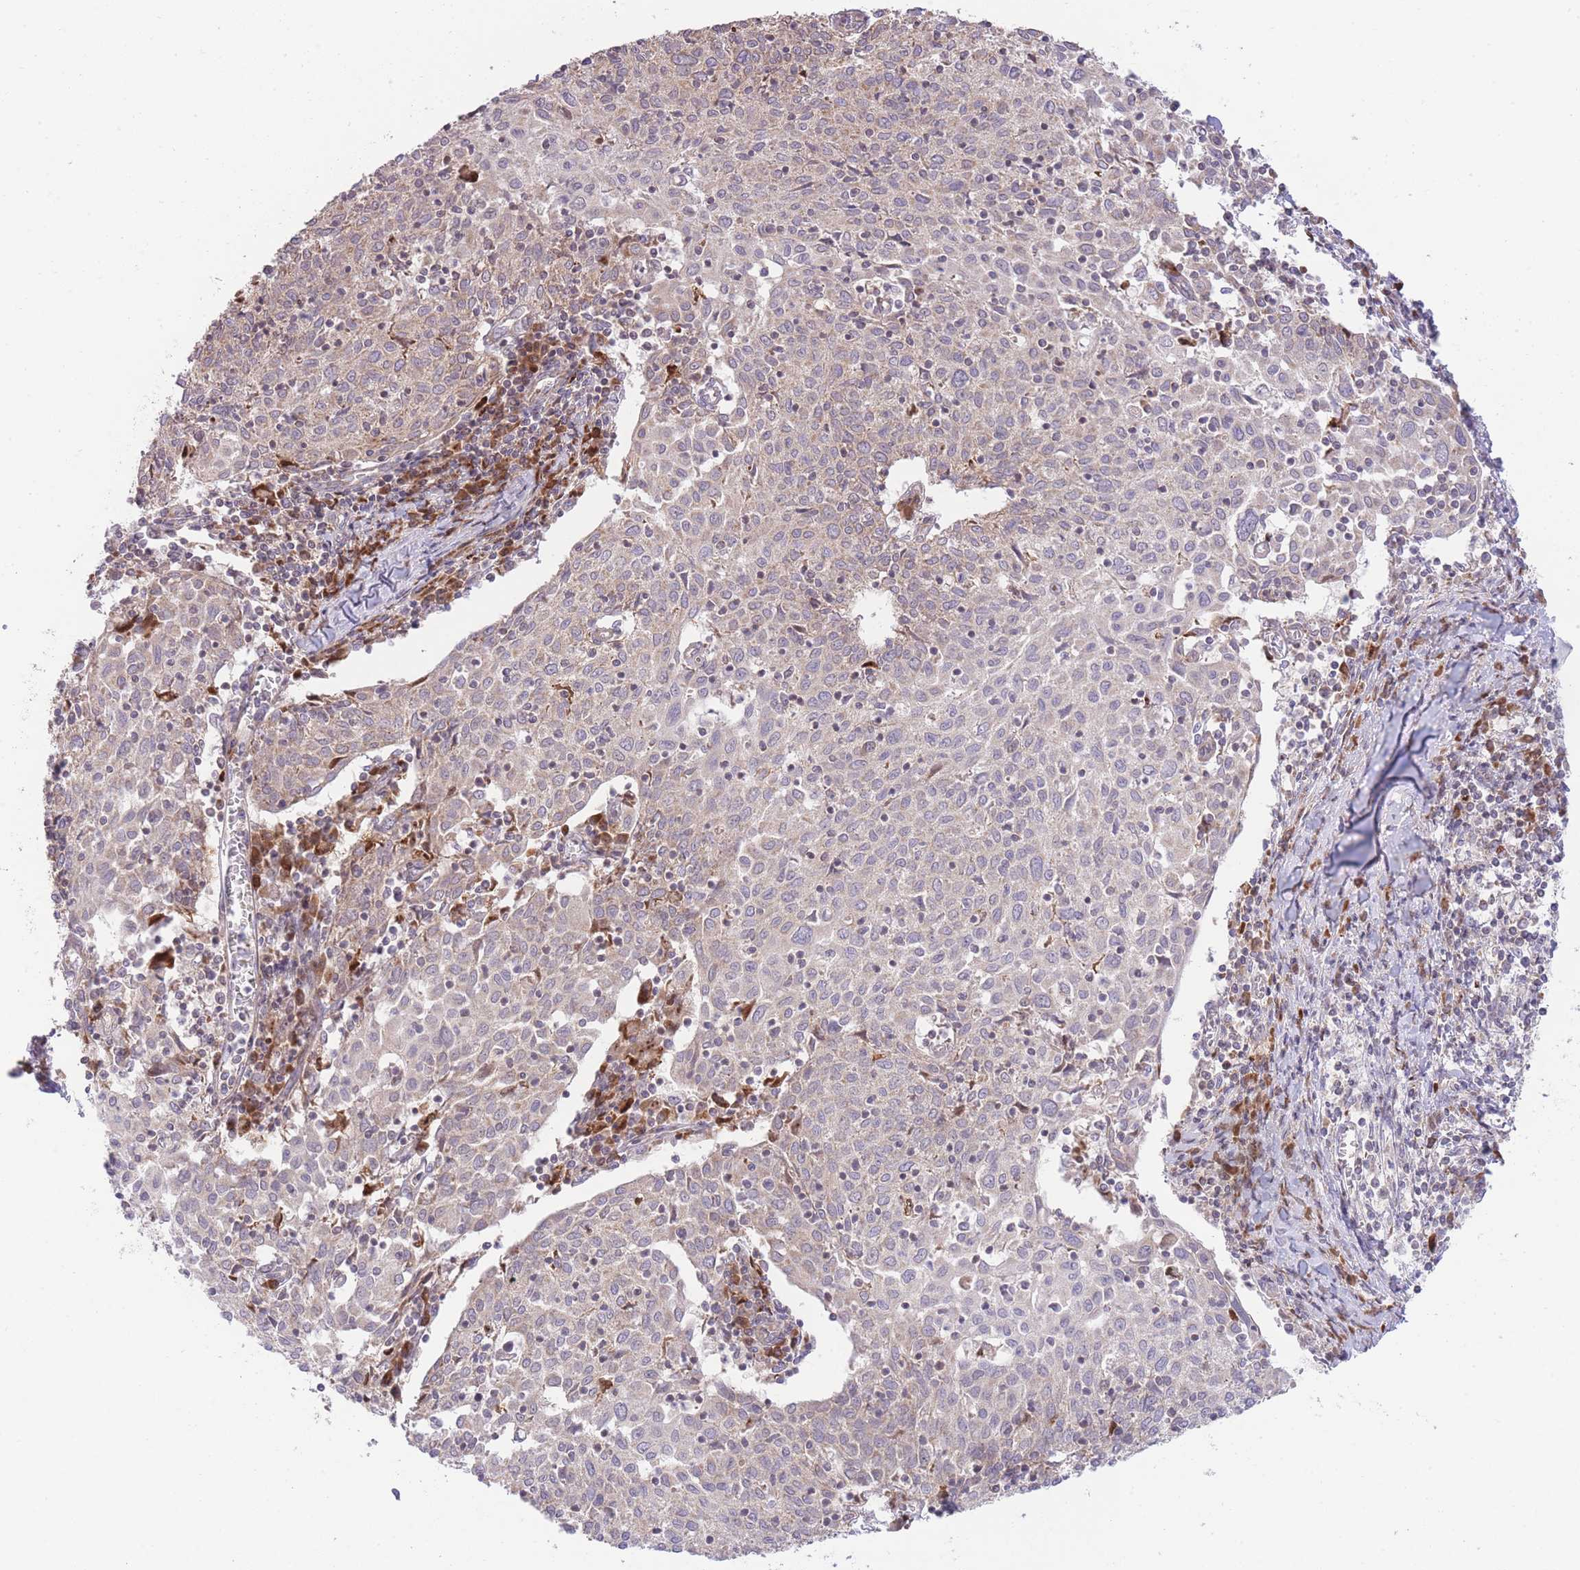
{"staining": {"intensity": "weak", "quantity": "25%-75%", "location": "cytoplasmic/membranous"}, "tissue": "cervical cancer", "cell_type": "Tumor cells", "image_type": "cancer", "snomed": [{"axis": "morphology", "description": "Squamous cell carcinoma, NOS"}, {"axis": "topography", "description": "Cervix"}], "caption": "This photomicrograph demonstrates IHC staining of cervical cancer, with low weak cytoplasmic/membranous positivity in approximately 25%-75% of tumor cells.", "gene": "BOLA2B", "patient": {"sex": "female", "age": 52}}